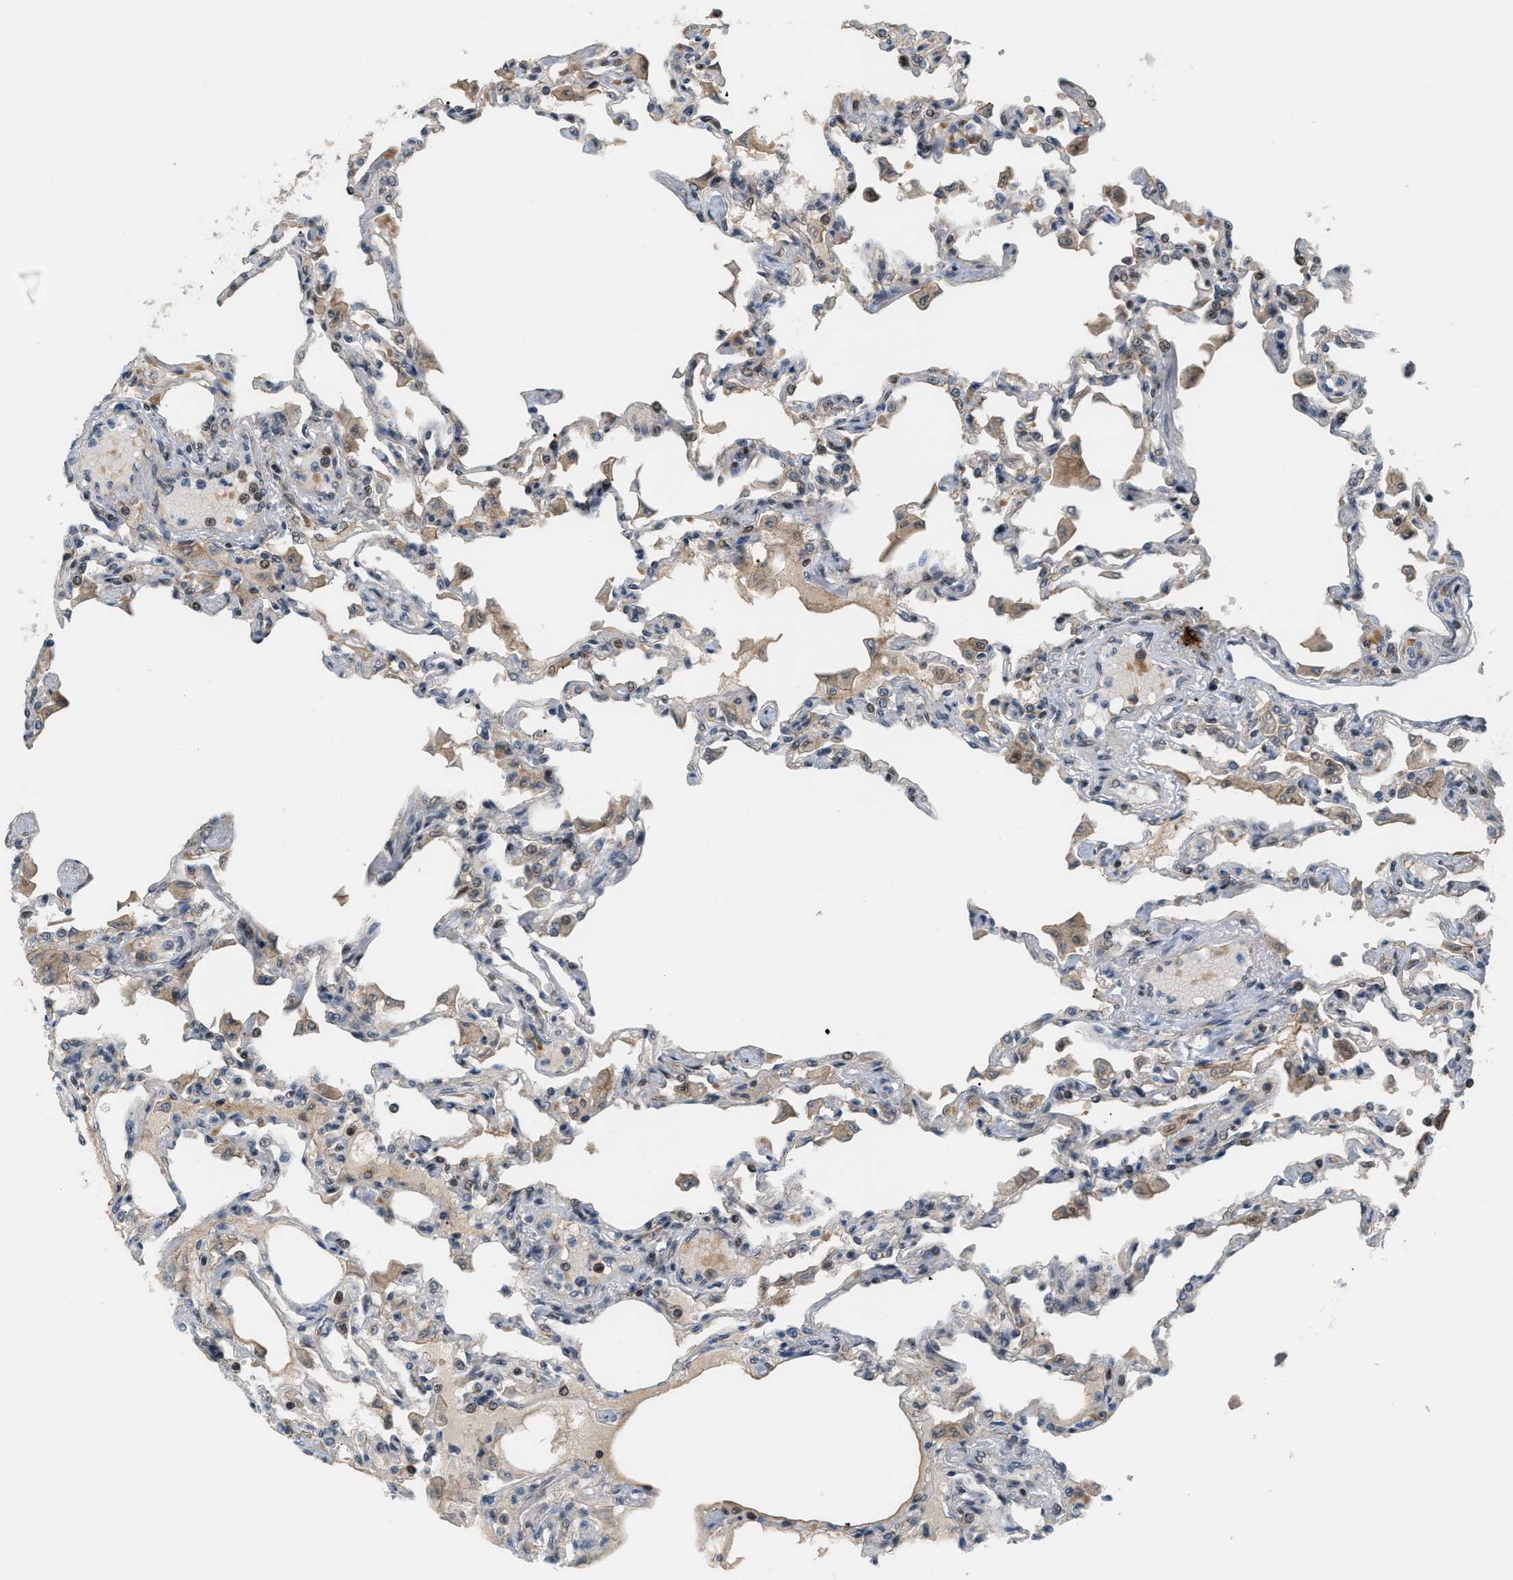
{"staining": {"intensity": "weak", "quantity": "<25%", "location": "cytoplasmic/membranous"}, "tissue": "lung", "cell_type": "Alveolar cells", "image_type": "normal", "snomed": [{"axis": "morphology", "description": "Normal tissue, NOS"}, {"axis": "topography", "description": "Bronchus"}, {"axis": "topography", "description": "Lung"}], "caption": "Immunohistochemical staining of benign lung exhibits no significant expression in alveolar cells. (DAB immunohistochemistry visualized using brightfield microscopy, high magnification).", "gene": "RFFL", "patient": {"sex": "female", "age": 49}}